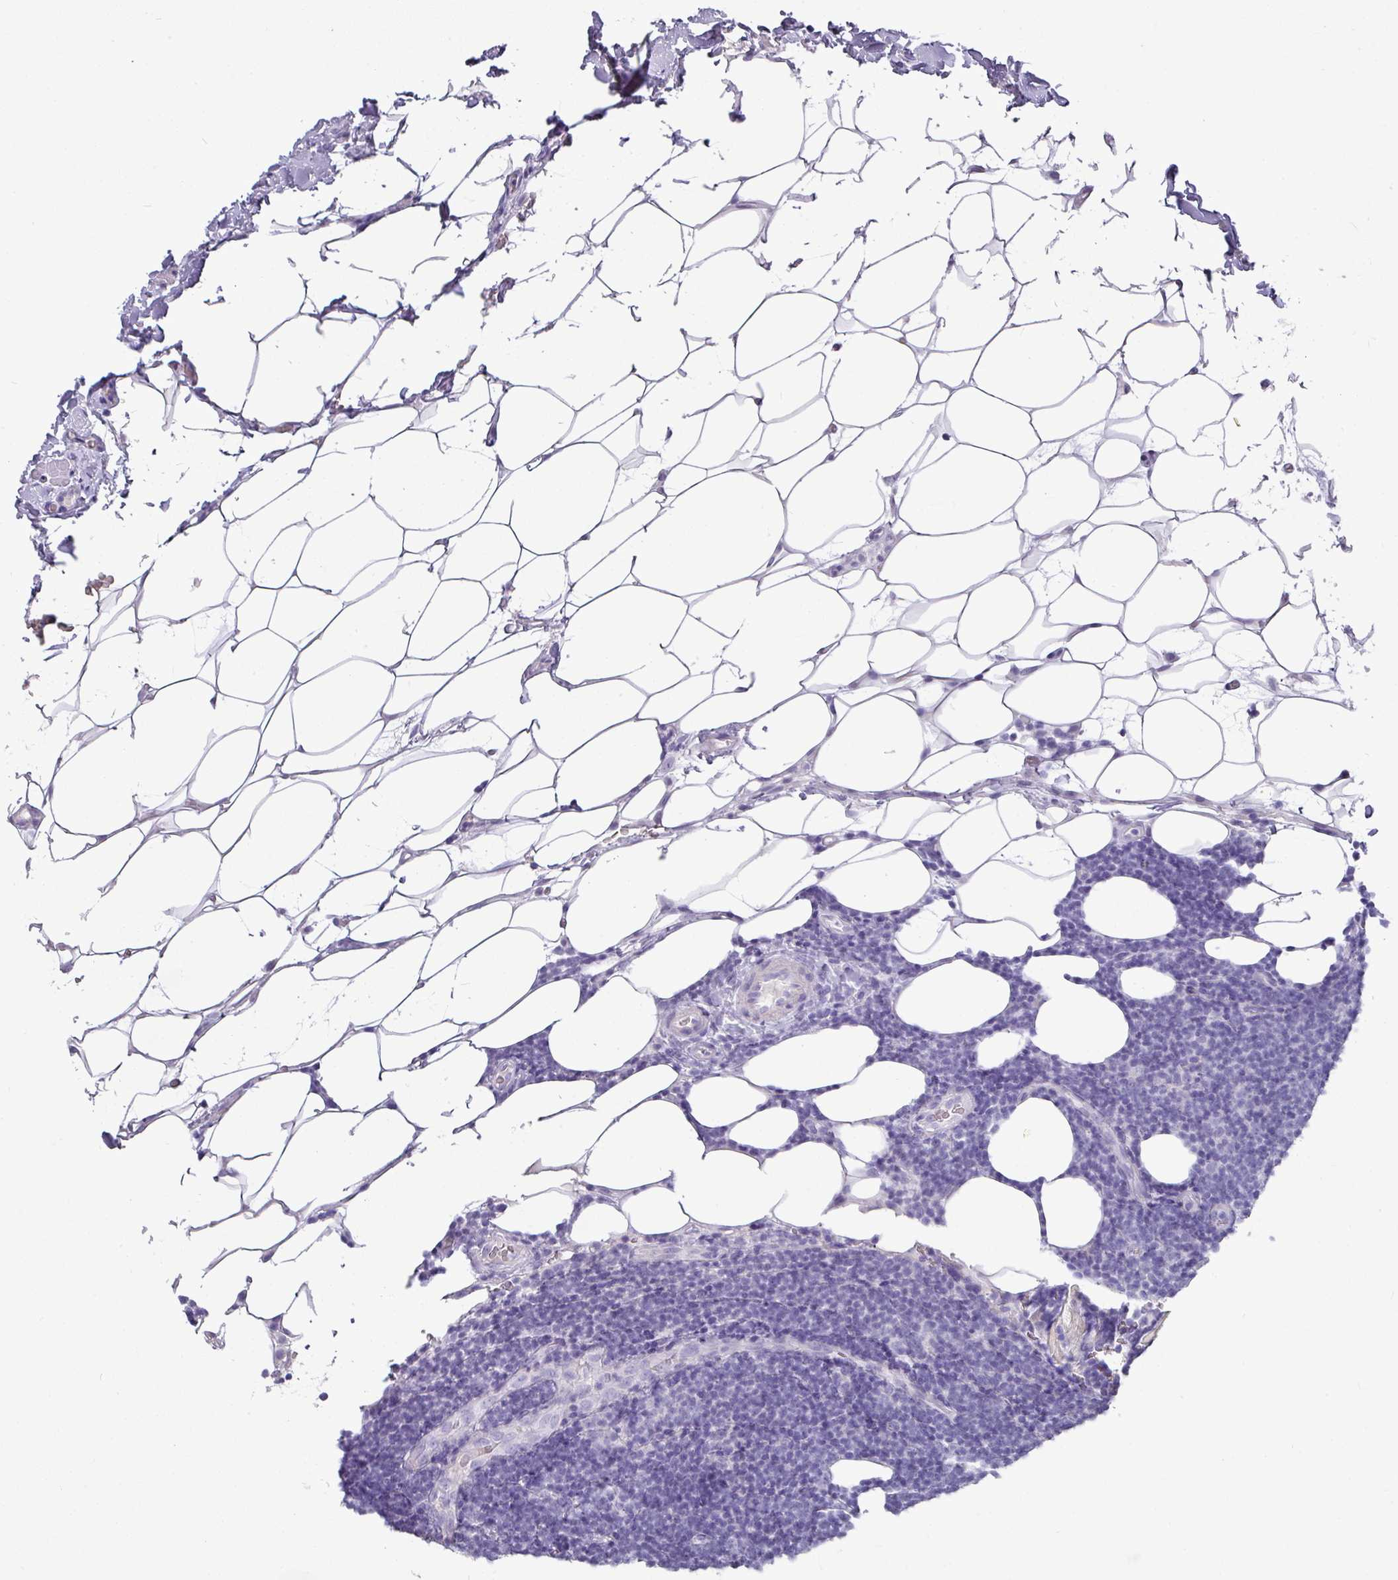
{"staining": {"intensity": "negative", "quantity": "none", "location": "none"}, "tissue": "lymphoma", "cell_type": "Tumor cells", "image_type": "cancer", "snomed": [{"axis": "morphology", "description": "Malignant lymphoma, non-Hodgkin's type, Low grade"}, {"axis": "topography", "description": "Lymph node"}], "caption": "This is a photomicrograph of immunohistochemistry staining of lymphoma, which shows no expression in tumor cells.", "gene": "GSTA3", "patient": {"sex": "male", "age": 66}}